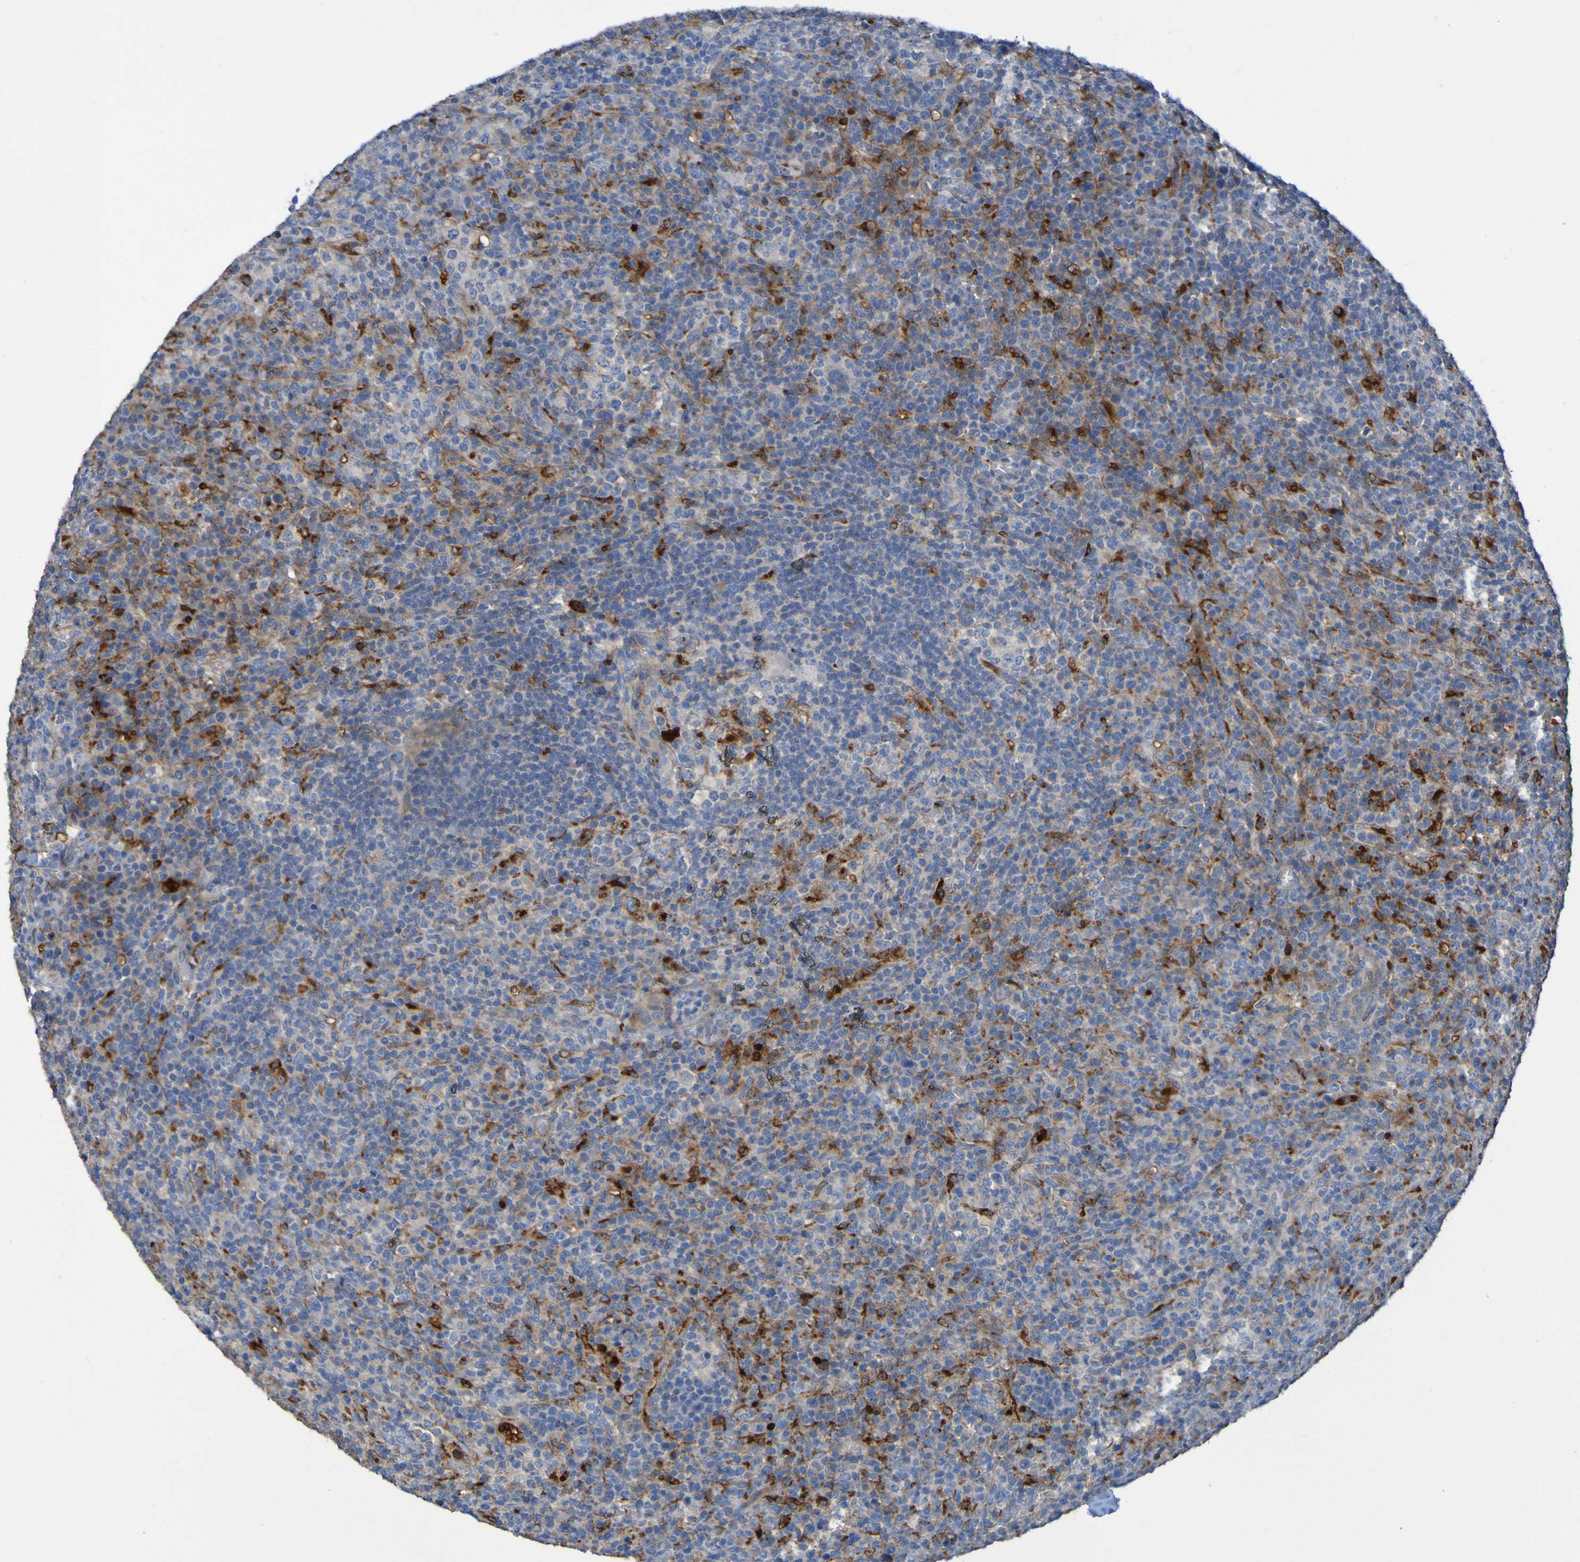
{"staining": {"intensity": "strong", "quantity": "<25%", "location": "cytoplasmic/membranous"}, "tissue": "lymphoma", "cell_type": "Tumor cells", "image_type": "cancer", "snomed": [{"axis": "morphology", "description": "Malignant lymphoma, non-Hodgkin's type, High grade"}, {"axis": "topography", "description": "Lymph node"}], "caption": "Immunohistochemical staining of lymphoma exhibits medium levels of strong cytoplasmic/membranous protein staining in approximately <25% of tumor cells.", "gene": "ARHGEF16", "patient": {"sex": "female", "age": 76}}